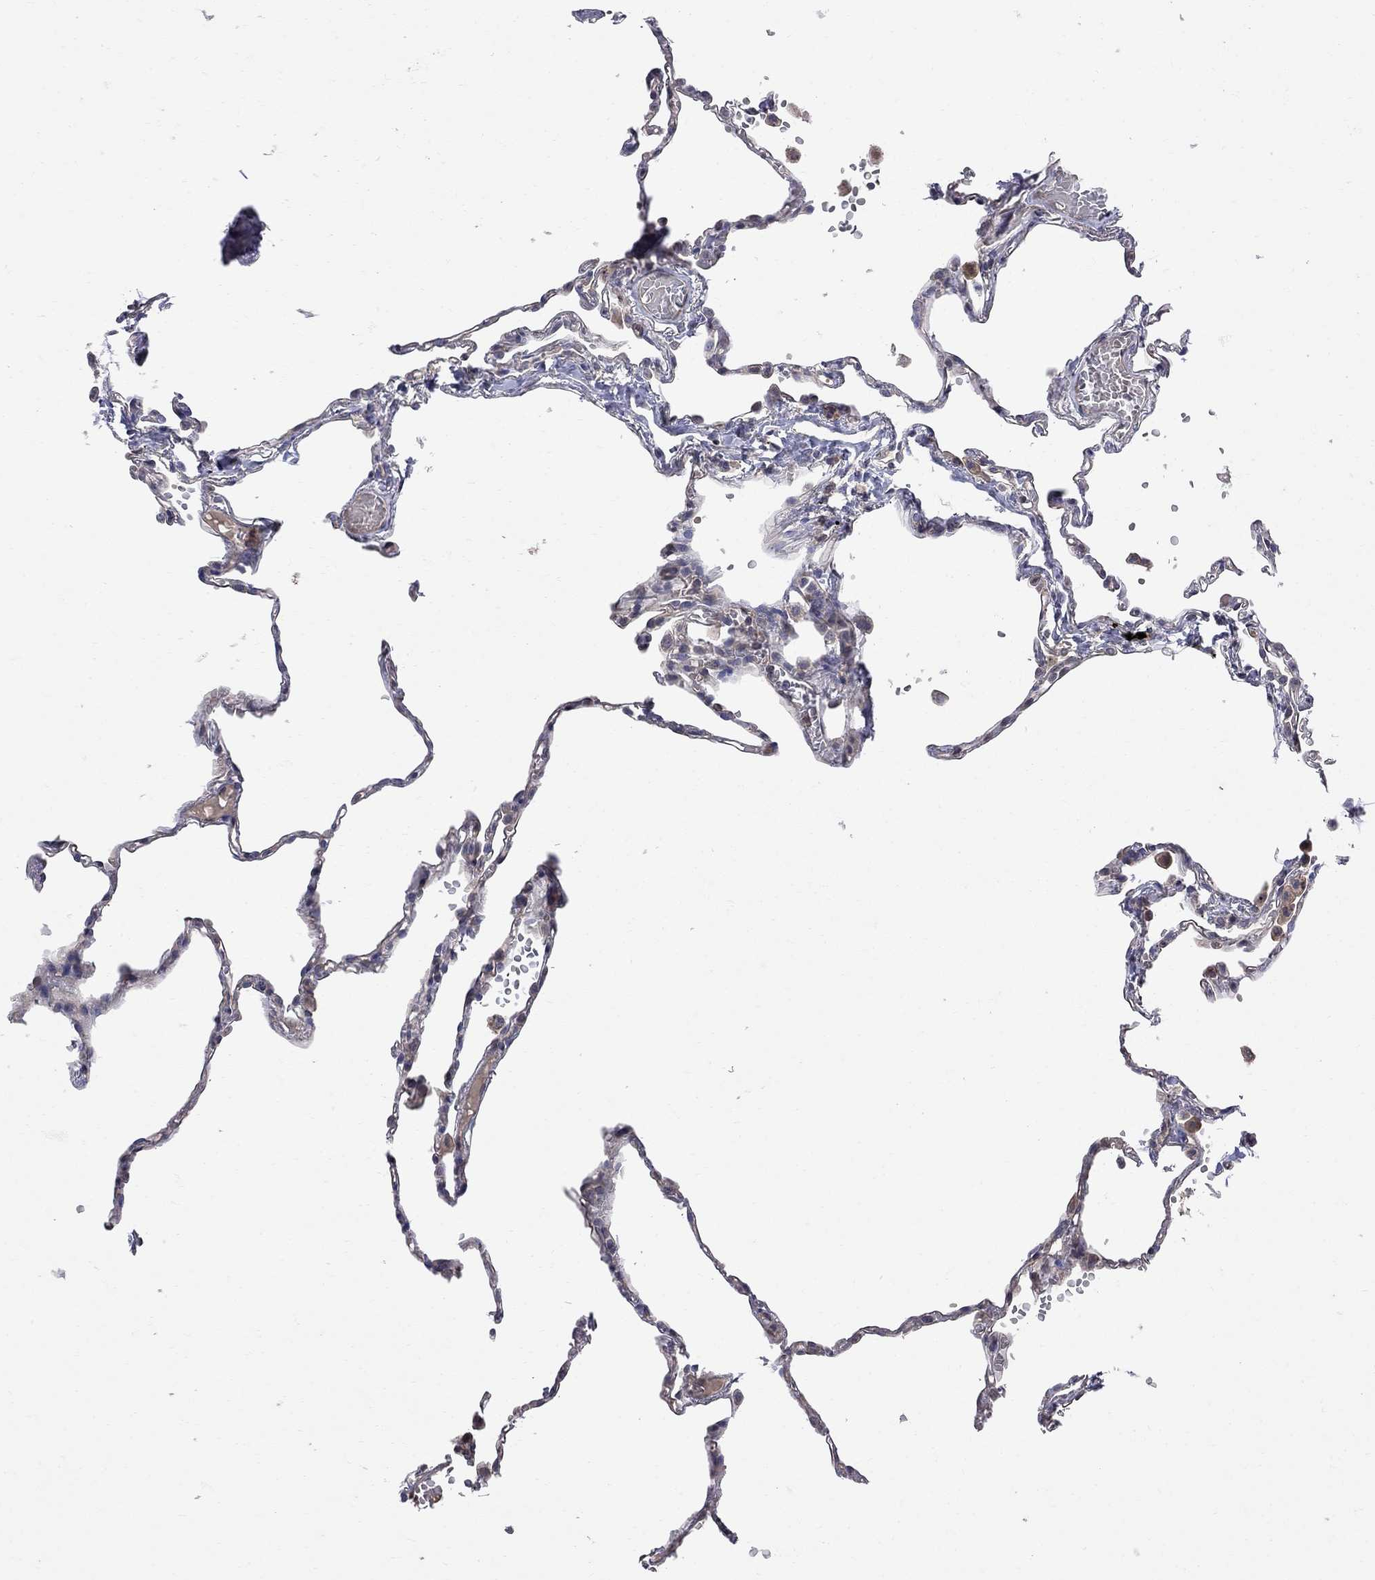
{"staining": {"intensity": "negative", "quantity": "none", "location": "none"}, "tissue": "lung", "cell_type": "Alveolar cells", "image_type": "normal", "snomed": [{"axis": "morphology", "description": "Normal tissue, NOS"}, {"axis": "topography", "description": "Lung"}], "caption": "DAB immunohistochemical staining of normal lung exhibits no significant staining in alveolar cells.", "gene": "ABI3", "patient": {"sex": "male", "age": 78}}